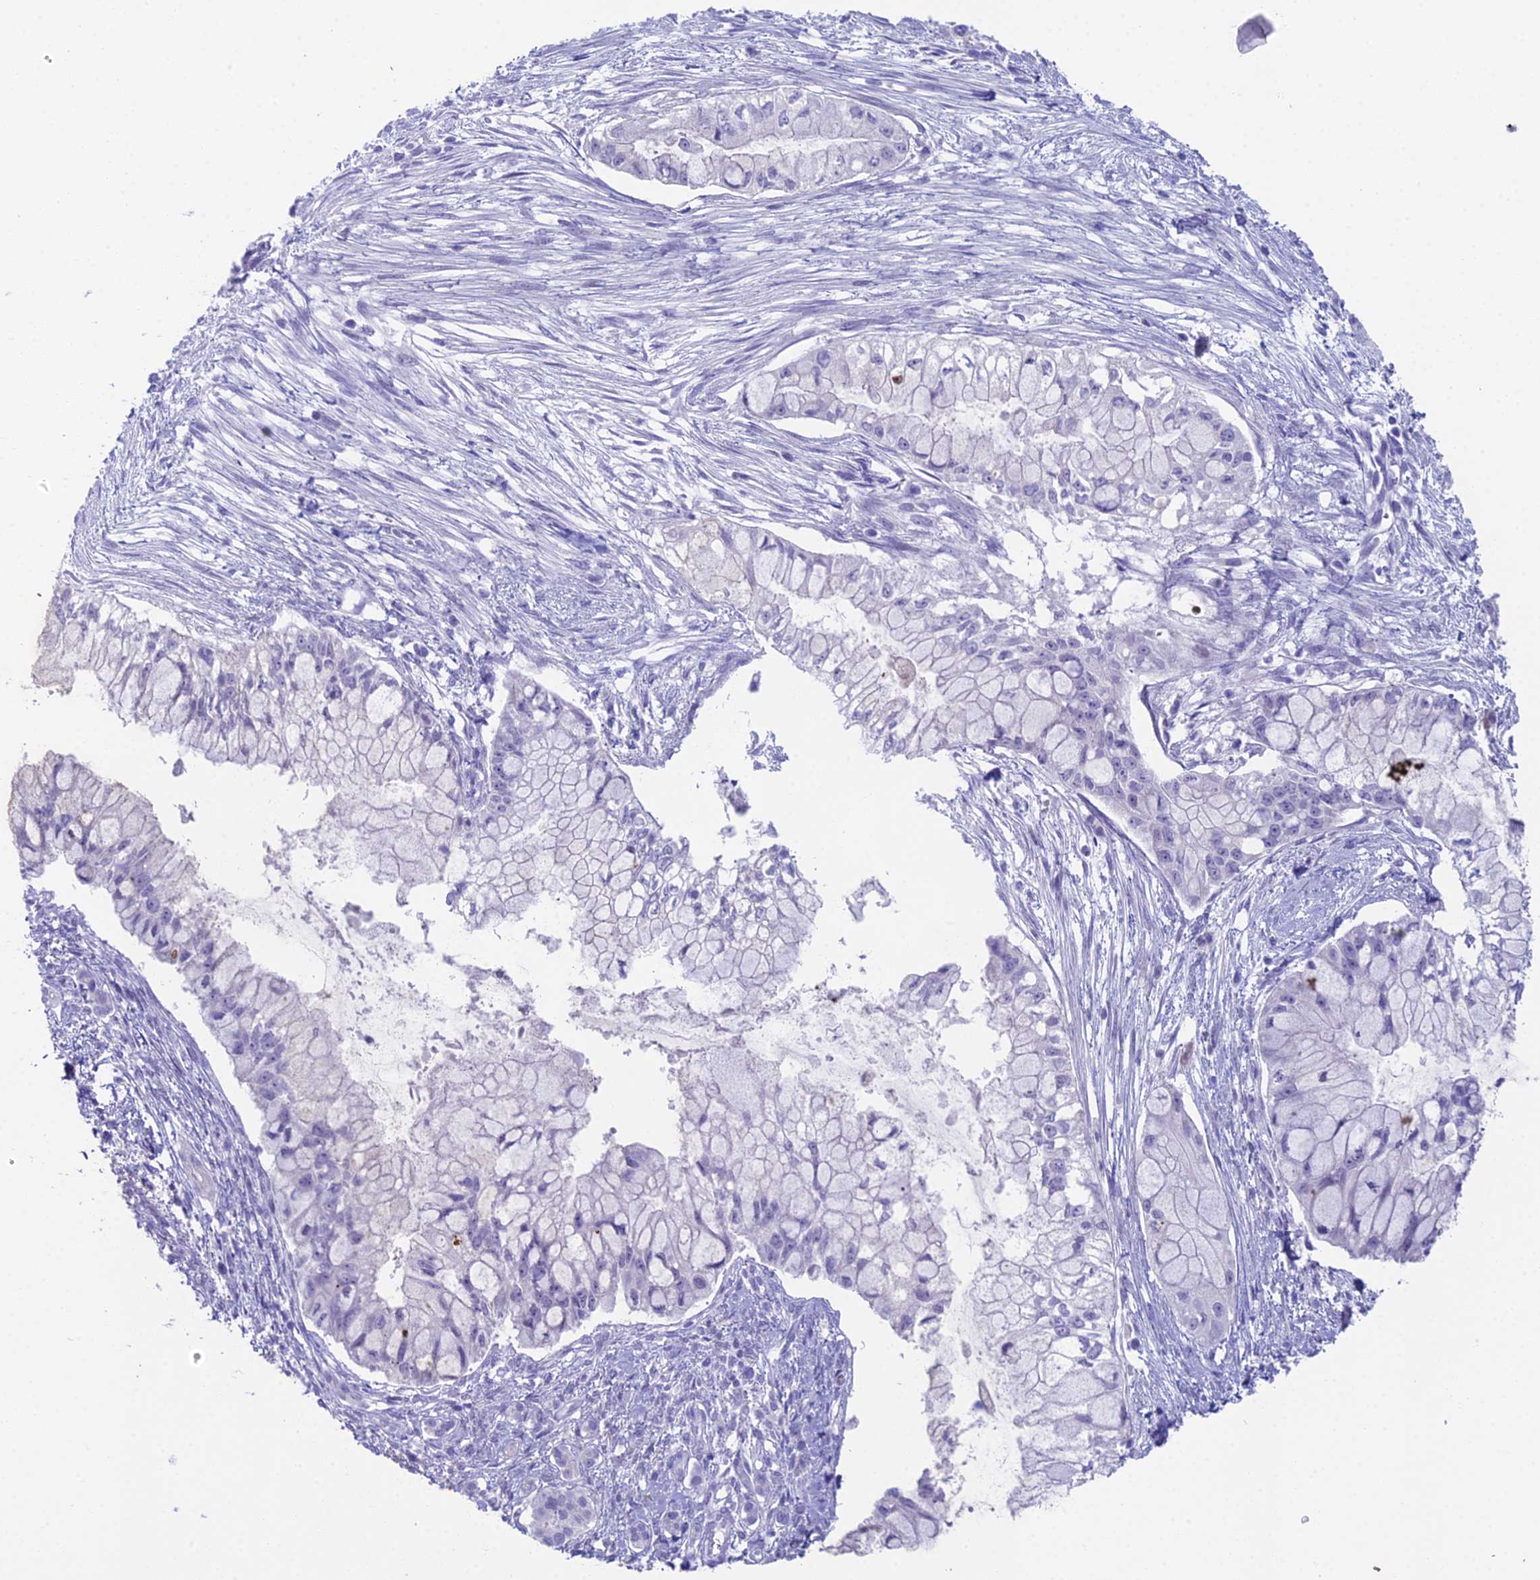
{"staining": {"intensity": "negative", "quantity": "none", "location": "none"}, "tissue": "pancreatic cancer", "cell_type": "Tumor cells", "image_type": "cancer", "snomed": [{"axis": "morphology", "description": "Adenocarcinoma, NOS"}, {"axis": "topography", "description": "Pancreas"}], "caption": "There is no significant staining in tumor cells of pancreatic adenocarcinoma.", "gene": "CC2D2A", "patient": {"sex": "male", "age": 48}}